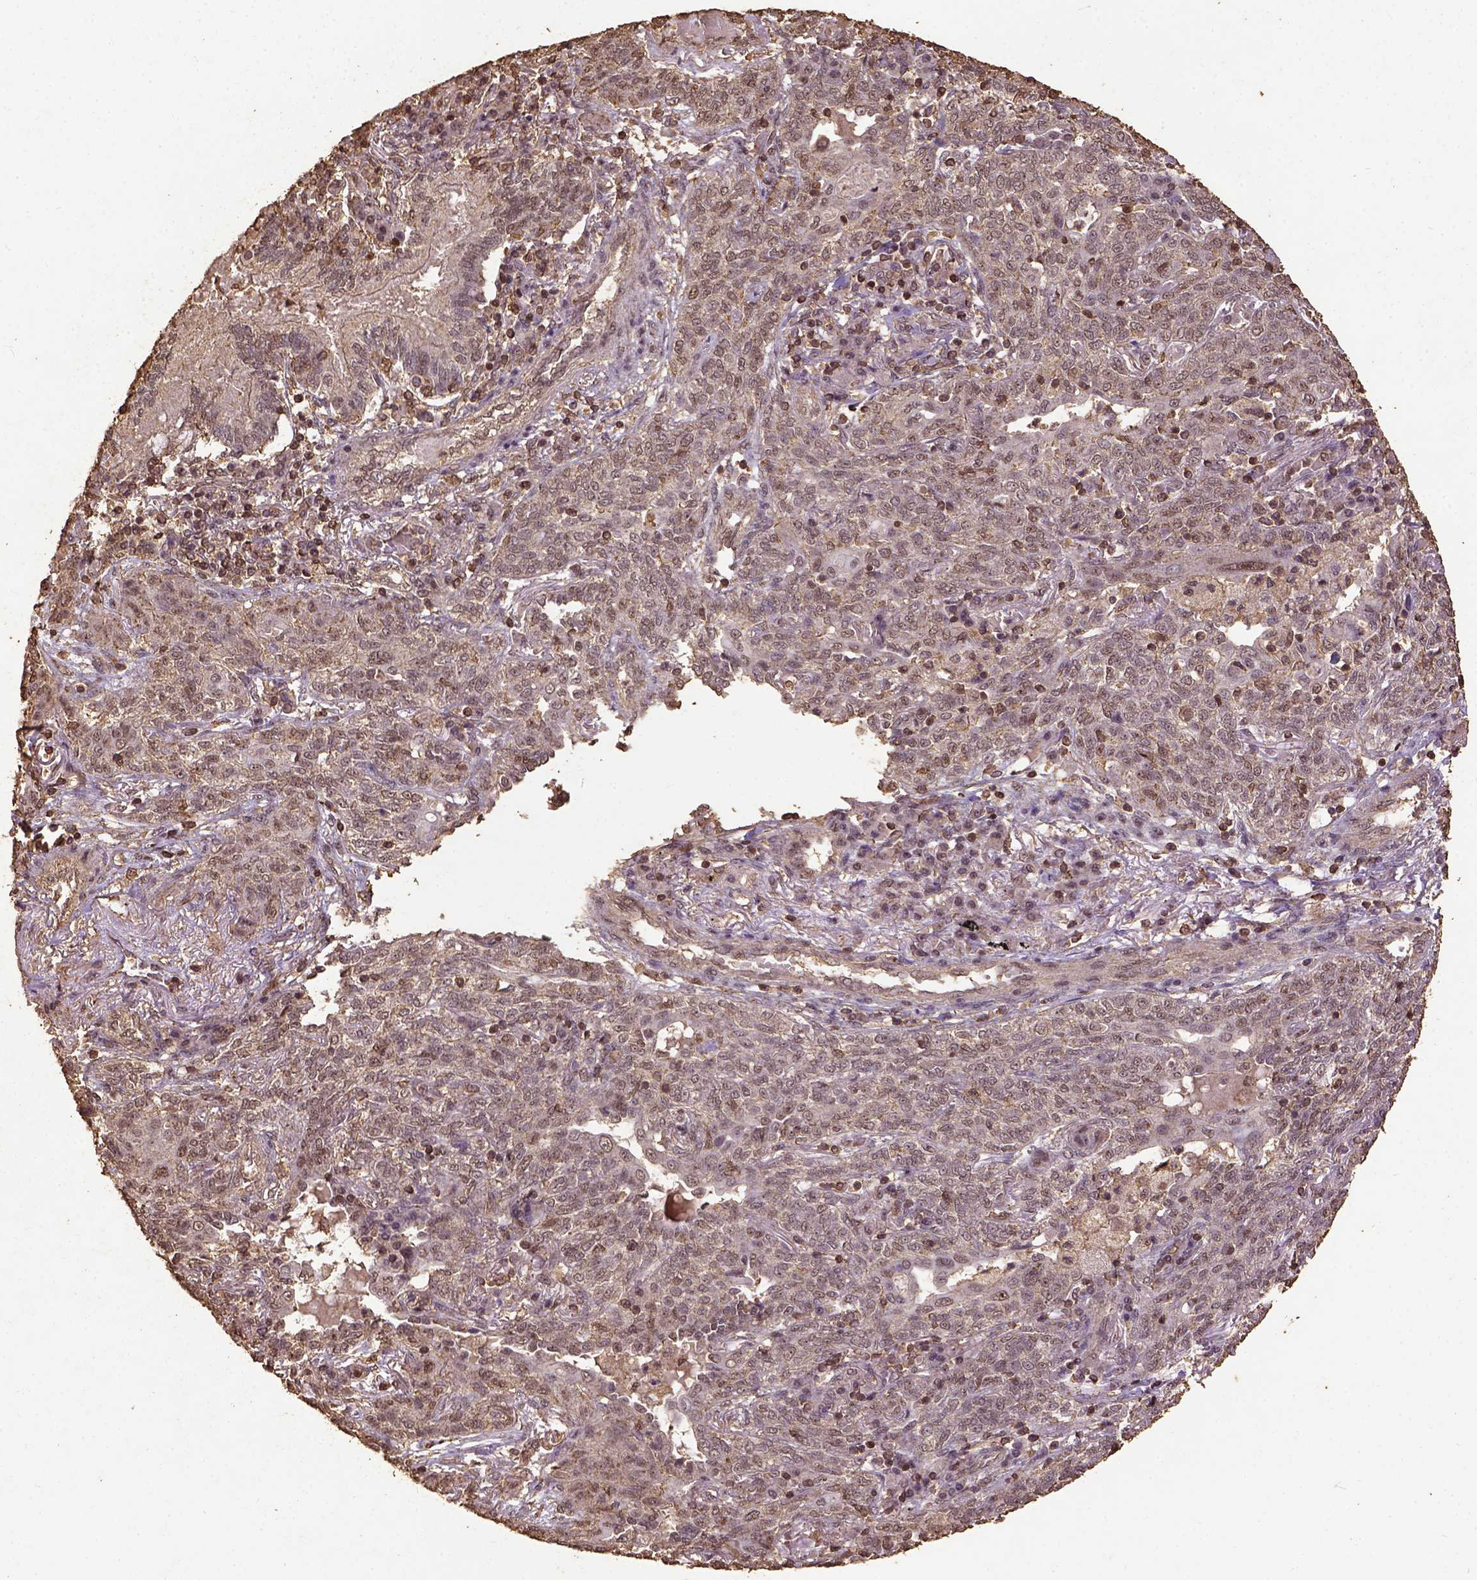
{"staining": {"intensity": "weak", "quantity": ">75%", "location": "nuclear"}, "tissue": "lung cancer", "cell_type": "Tumor cells", "image_type": "cancer", "snomed": [{"axis": "morphology", "description": "Squamous cell carcinoma, NOS"}, {"axis": "topography", "description": "Lung"}], "caption": "This is an image of immunohistochemistry (IHC) staining of lung squamous cell carcinoma, which shows weak expression in the nuclear of tumor cells.", "gene": "NACC1", "patient": {"sex": "female", "age": 70}}